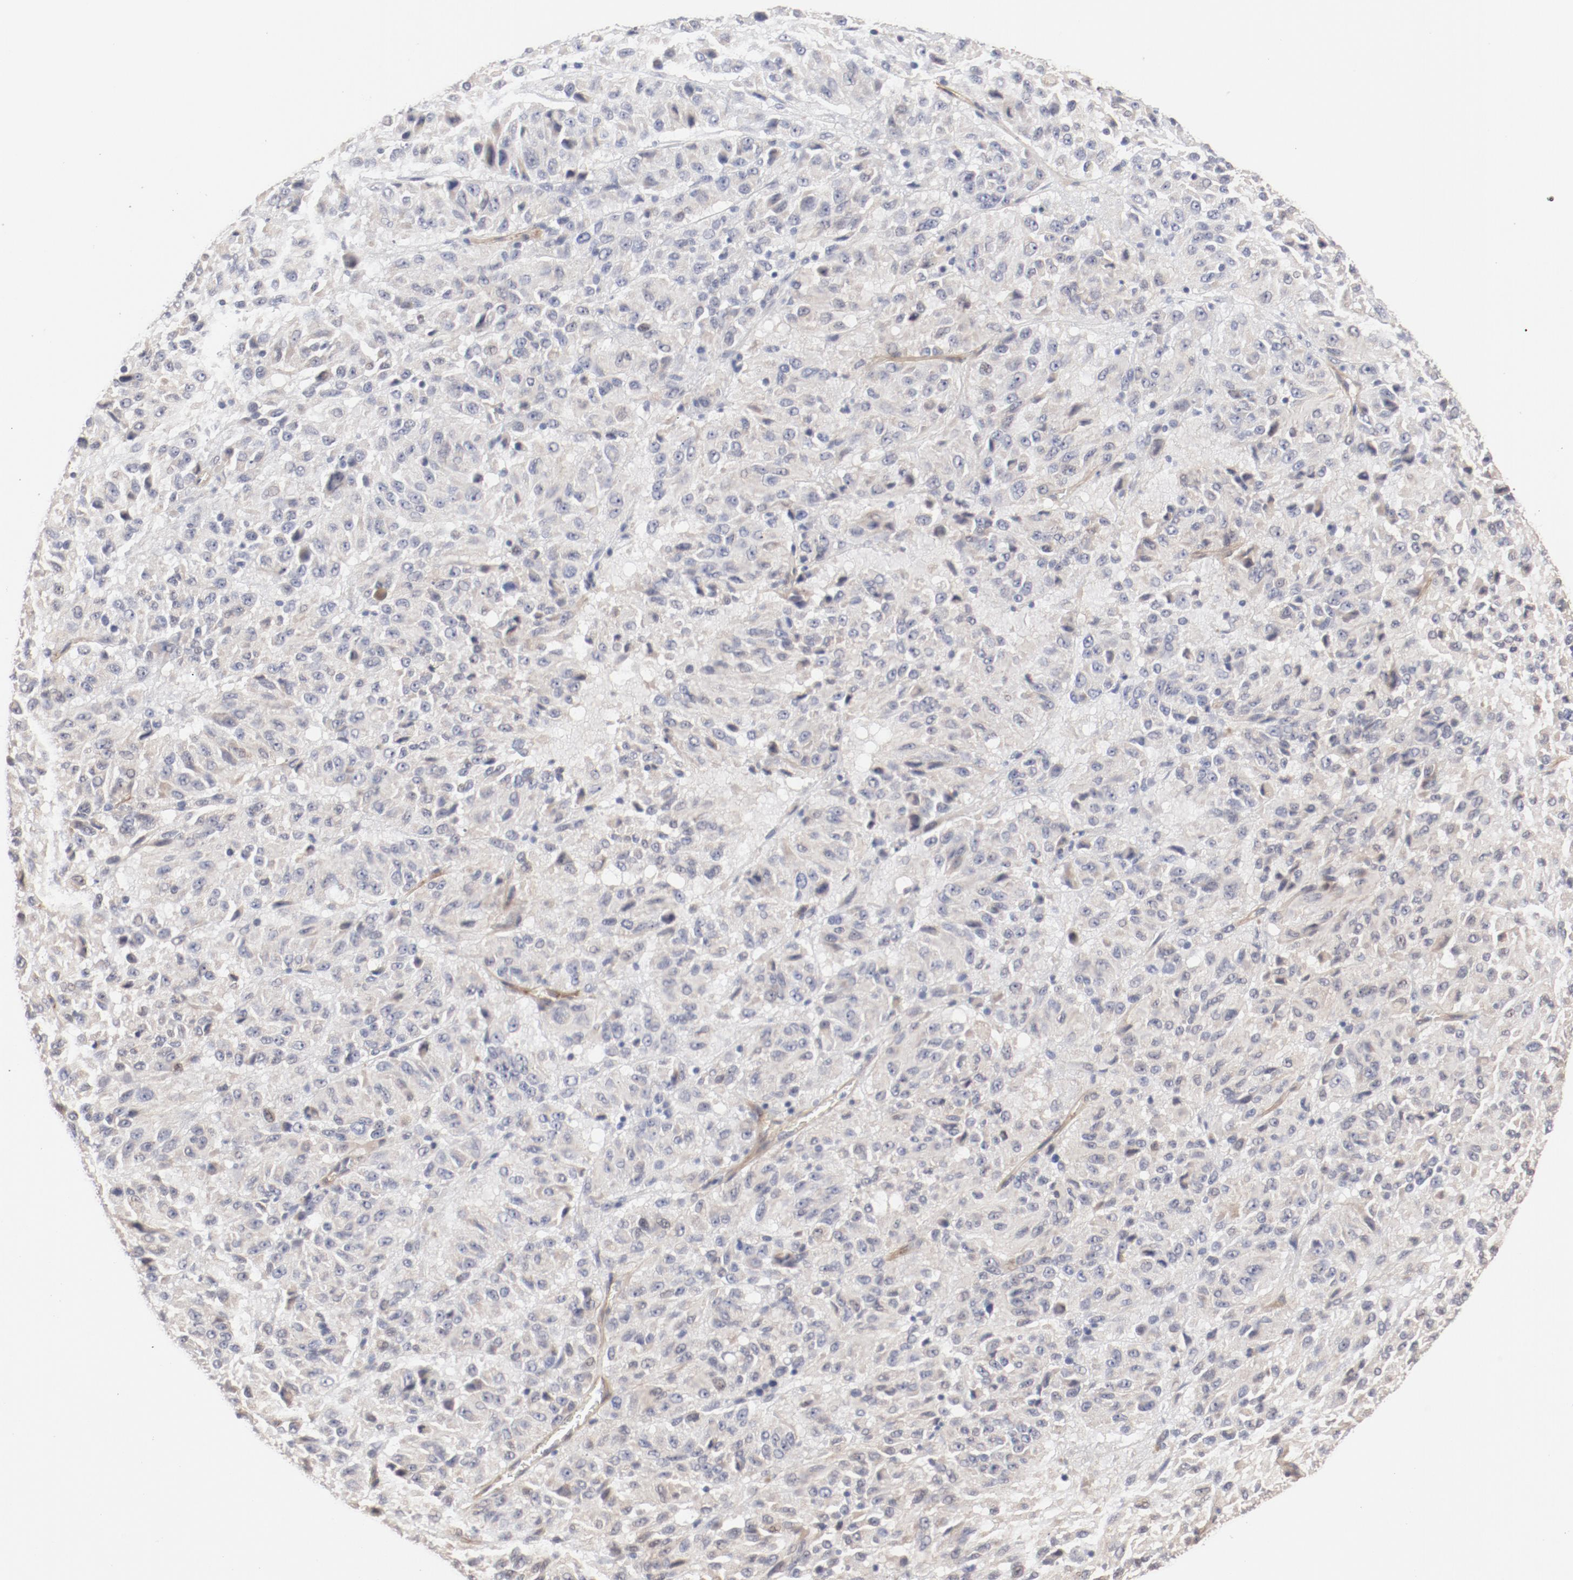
{"staining": {"intensity": "negative", "quantity": "none", "location": "none"}, "tissue": "melanoma", "cell_type": "Tumor cells", "image_type": "cancer", "snomed": [{"axis": "morphology", "description": "Malignant melanoma, Metastatic site"}, {"axis": "topography", "description": "Lung"}], "caption": "High magnification brightfield microscopy of melanoma stained with DAB (3,3'-diaminobenzidine) (brown) and counterstained with hematoxylin (blue): tumor cells show no significant staining.", "gene": "MAGED4", "patient": {"sex": "male", "age": 64}}